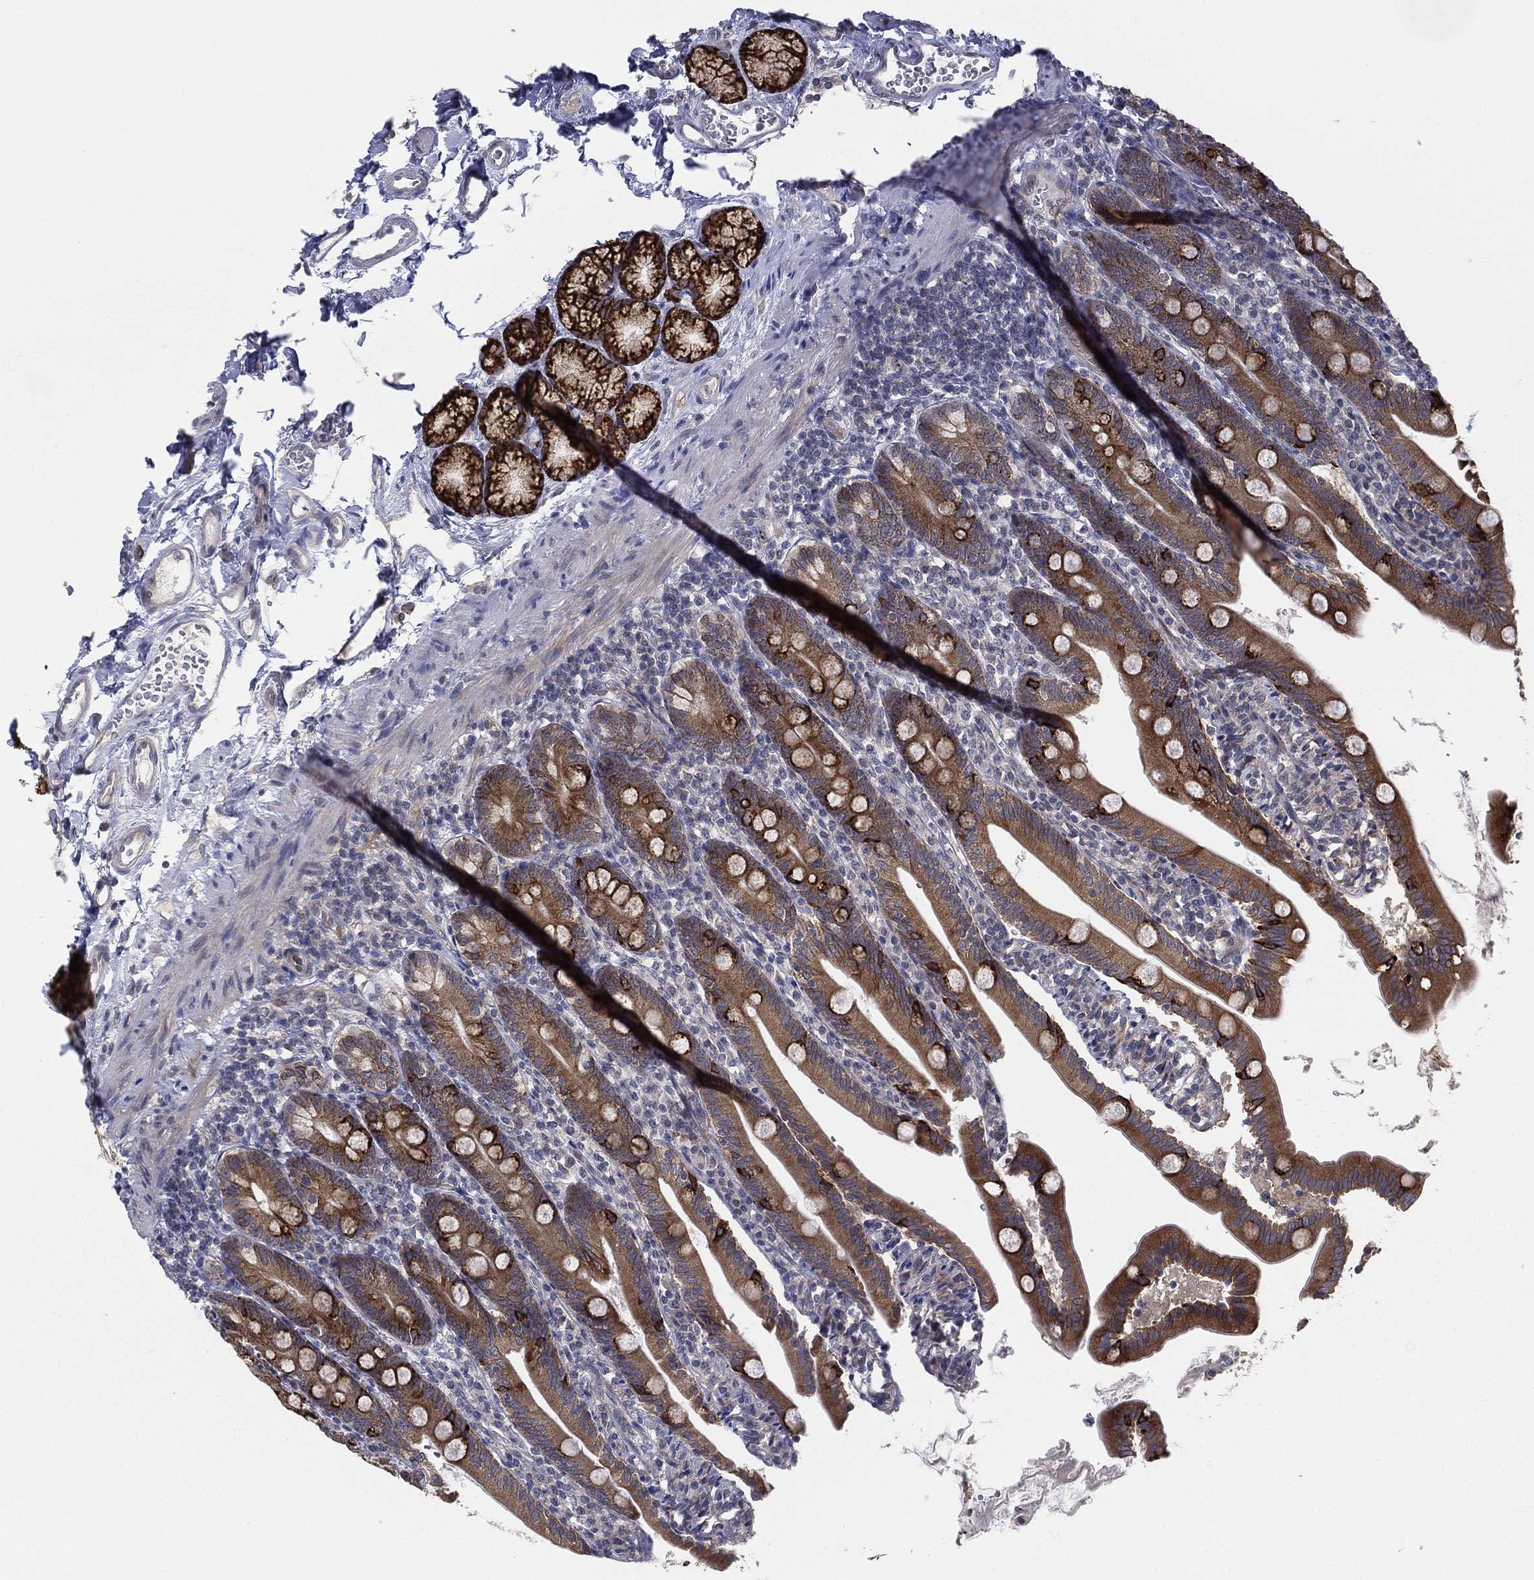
{"staining": {"intensity": "strong", "quantity": "25%-75%", "location": "cytoplasmic/membranous"}, "tissue": "duodenum", "cell_type": "Glandular cells", "image_type": "normal", "snomed": [{"axis": "morphology", "description": "Normal tissue, NOS"}, {"axis": "topography", "description": "Duodenum"}], "caption": "Approximately 25%-75% of glandular cells in unremarkable human duodenum display strong cytoplasmic/membranous protein positivity as visualized by brown immunohistochemical staining.", "gene": "KAT14", "patient": {"sex": "female", "age": 67}}